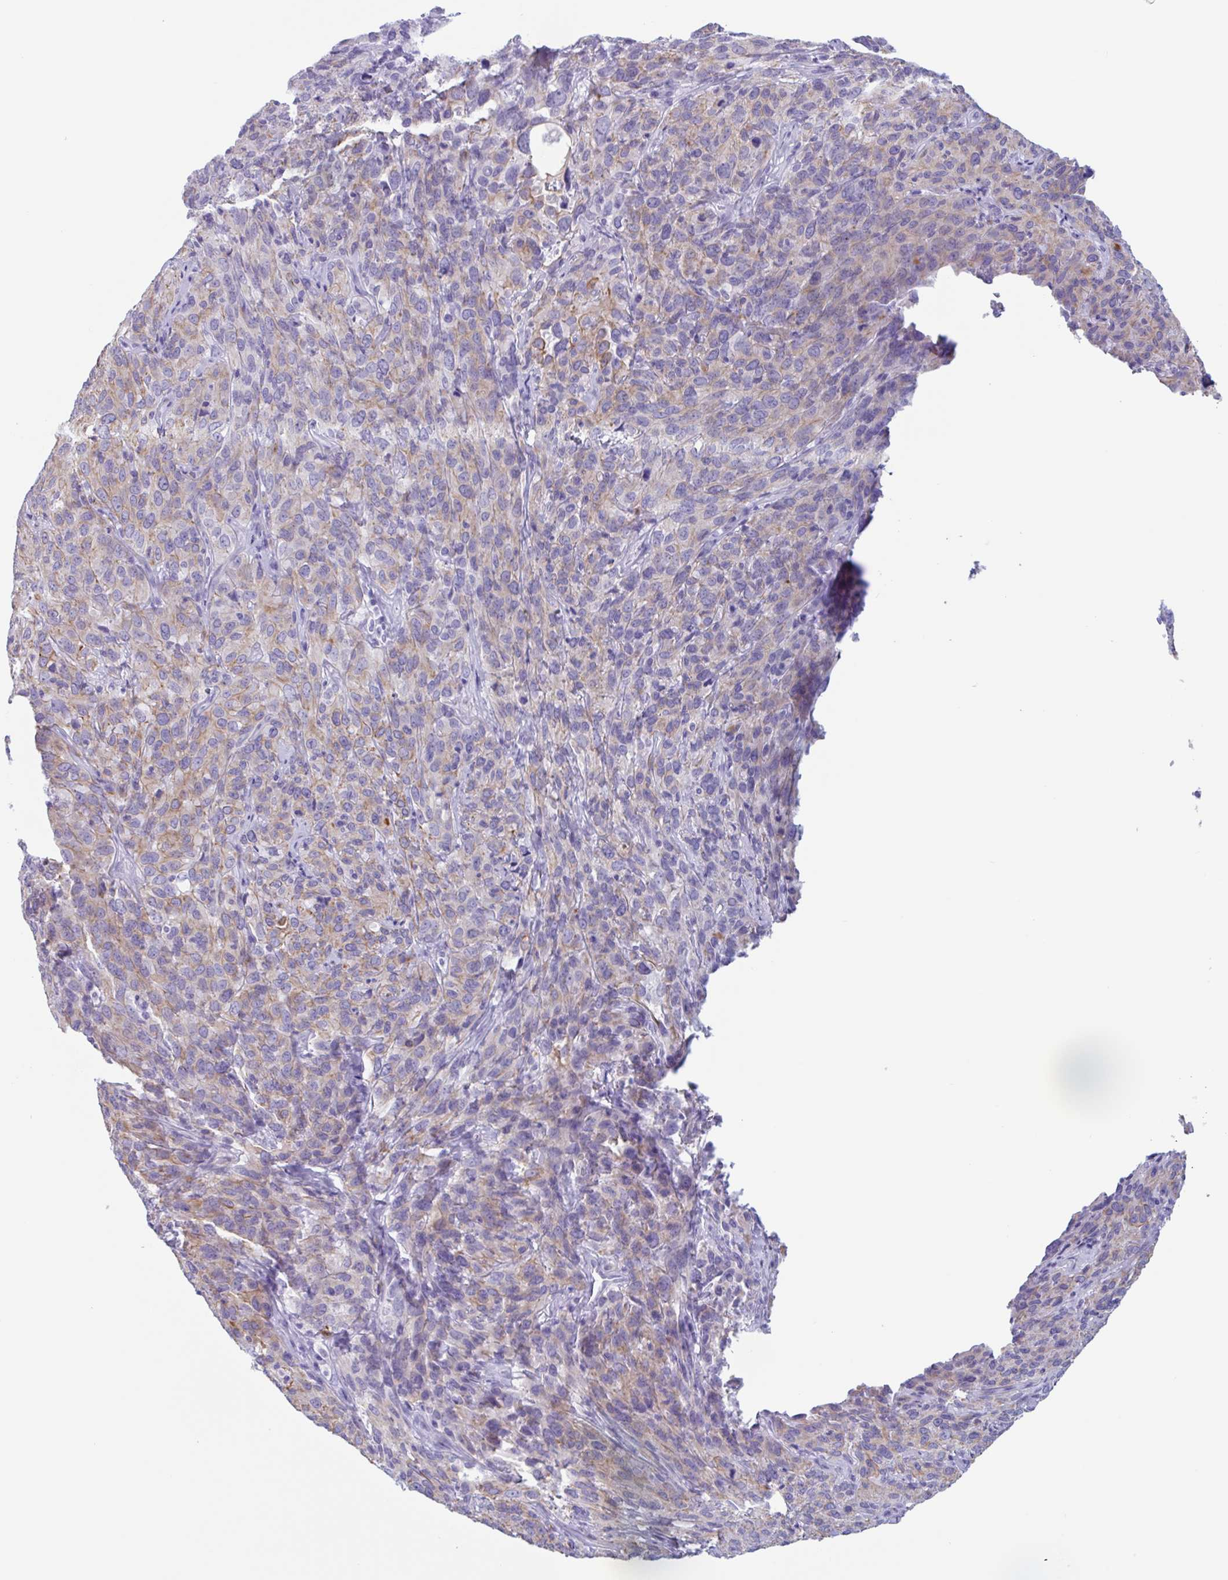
{"staining": {"intensity": "weak", "quantity": "25%-75%", "location": "cytoplasmic/membranous"}, "tissue": "cervical cancer", "cell_type": "Tumor cells", "image_type": "cancer", "snomed": [{"axis": "morphology", "description": "Squamous cell carcinoma, NOS"}, {"axis": "topography", "description": "Cervix"}], "caption": "High-power microscopy captured an immunohistochemistry histopathology image of cervical cancer, revealing weak cytoplasmic/membranous staining in about 25%-75% of tumor cells.", "gene": "DTWD2", "patient": {"sex": "female", "age": 51}}